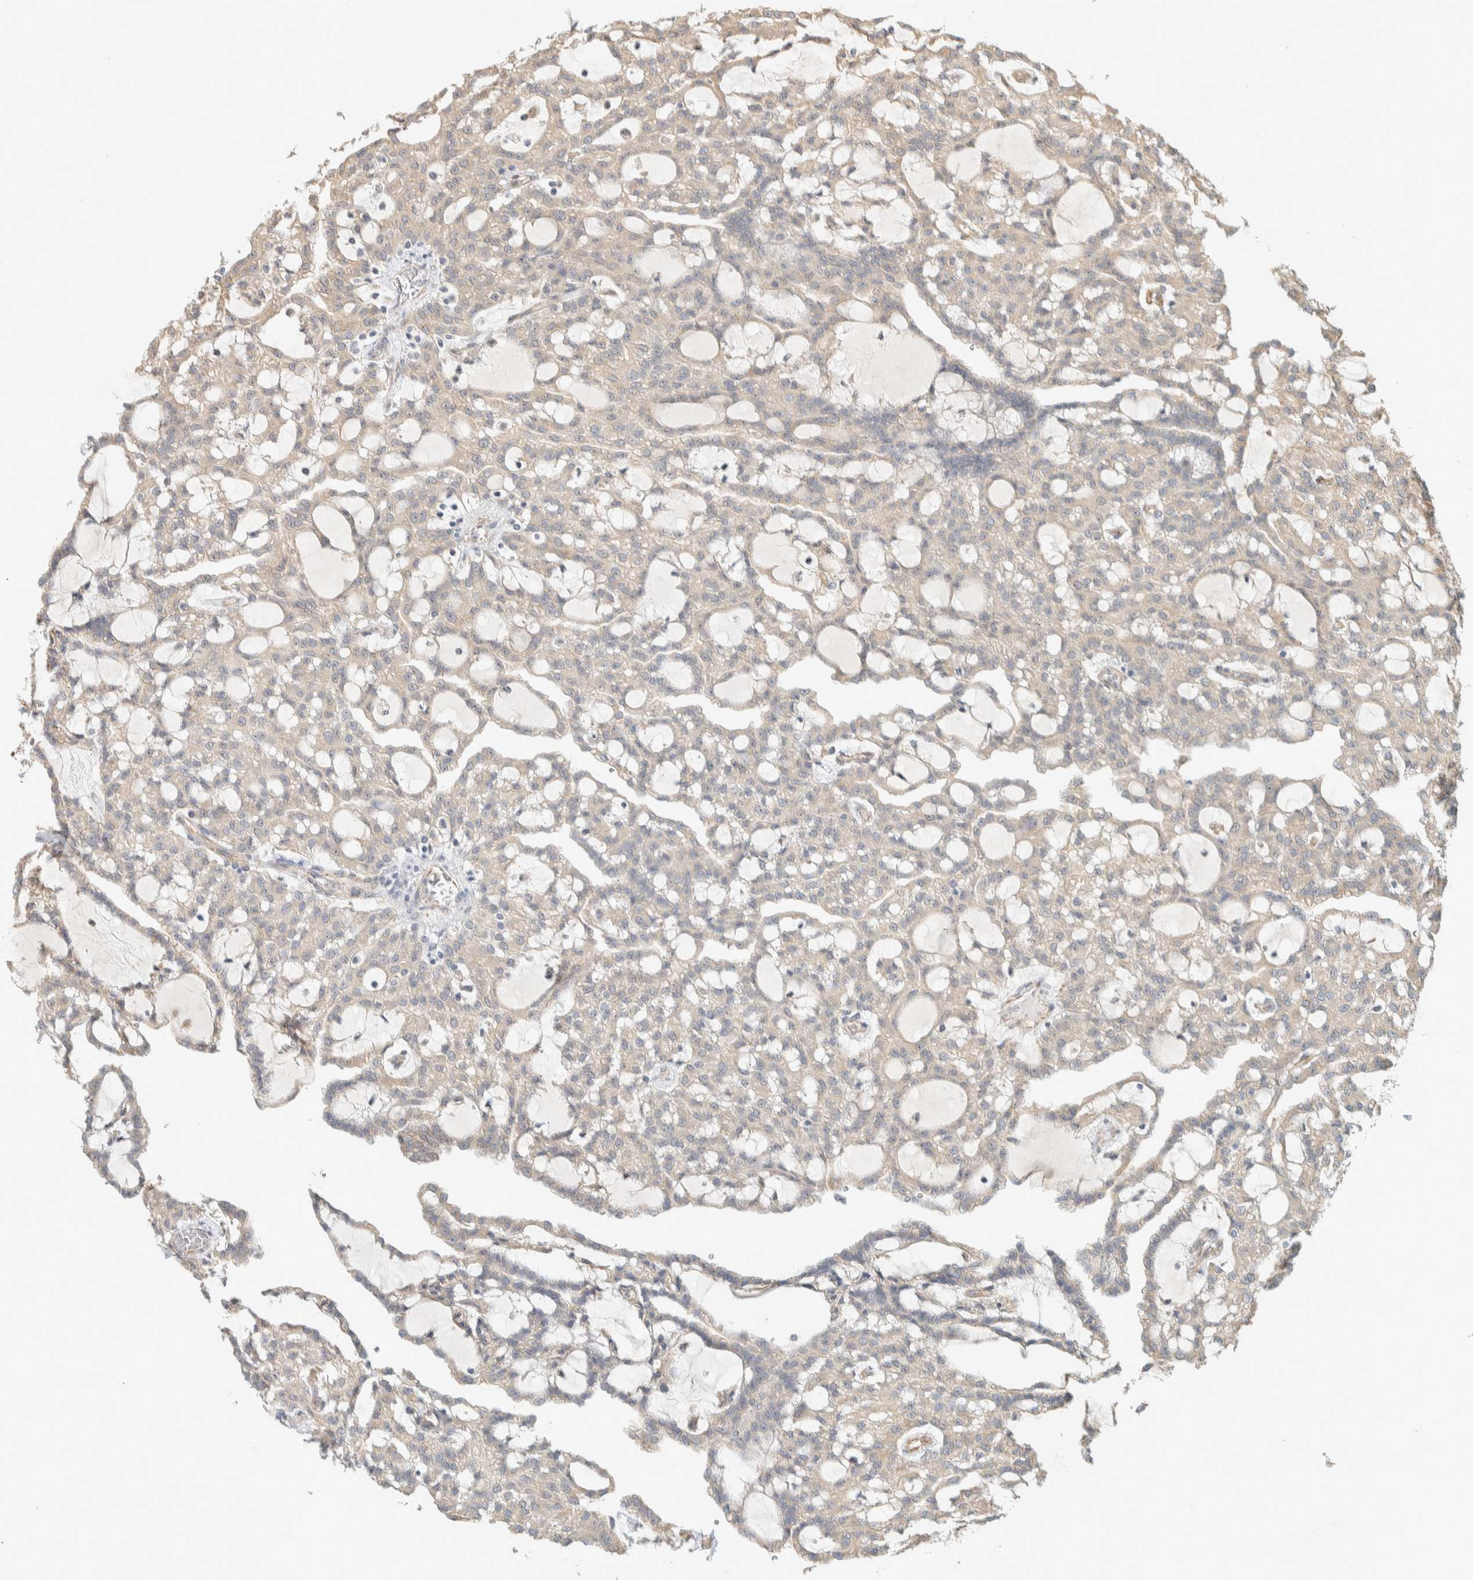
{"staining": {"intensity": "weak", "quantity": "<25%", "location": "cytoplasmic/membranous"}, "tissue": "renal cancer", "cell_type": "Tumor cells", "image_type": "cancer", "snomed": [{"axis": "morphology", "description": "Adenocarcinoma, NOS"}, {"axis": "topography", "description": "Kidney"}], "caption": "Immunohistochemistry of renal cancer (adenocarcinoma) exhibits no expression in tumor cells. Brightfield microscopy of IHC stained with DAB (brown) and hematoxylin (blue), captured at high magnification.", "gene": "KLHL40", "patient": {"sex": "male", "age": 63}}